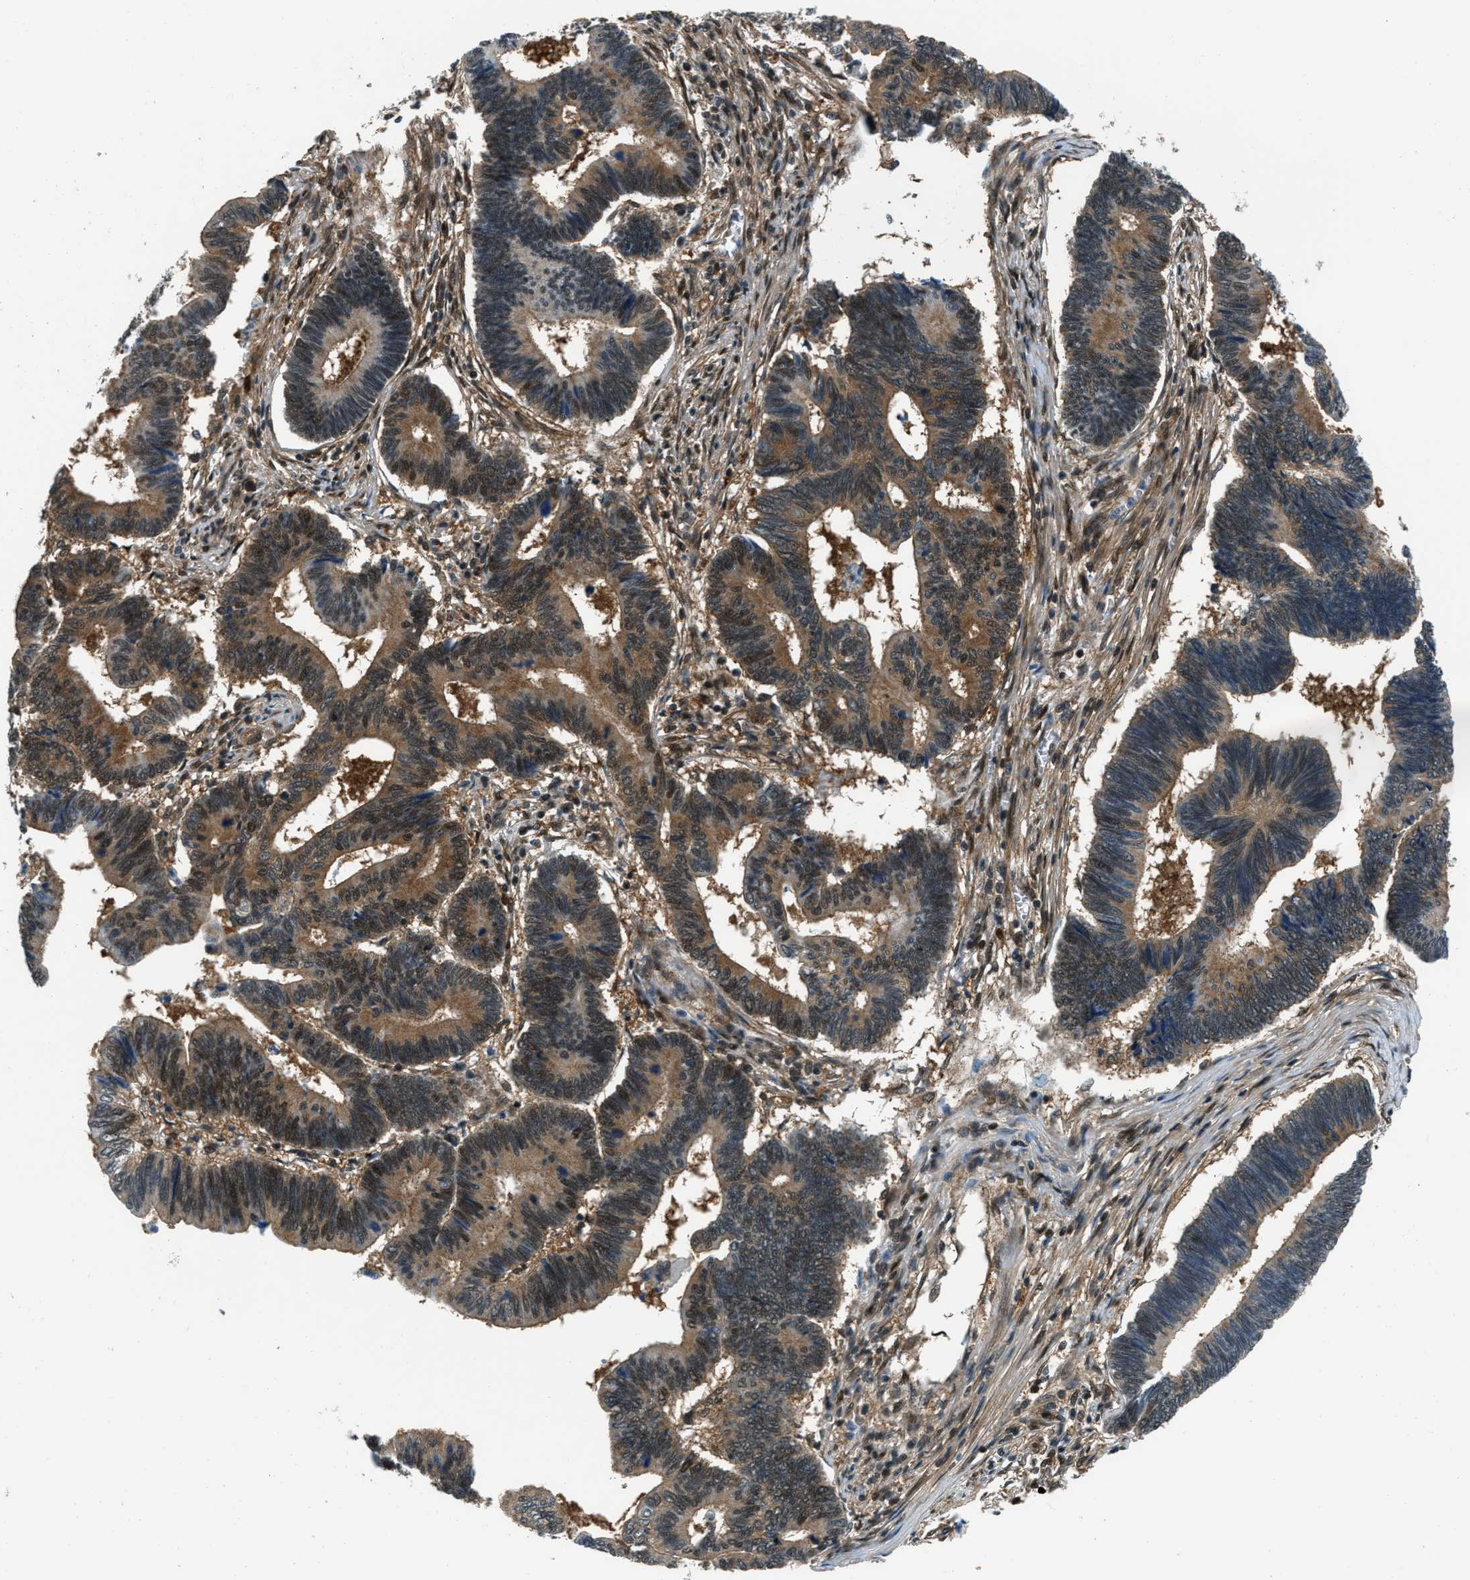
{"staining": {"intensity": "moderate", "quantity": ">75%", "location": "cytoplasmic/membranous,nuclear"}, "tissue": "pancreatic cancer", "cell_type": "Tumor cells", "image_type": "cancer", "snomed": [{"axis": "morphology", "description": "Adenocarcinoma, NOS"}, {"axis": "topography", "description": "Pancreas"}], "caption": "Brown immunohistochemical staining in adenocarcinoma (pancreatic) reveals moderate cytoplasmic/membranous and nuclear expression in about >75% of tumor cells.", "gene": "NUDCD3", "patient": {"sex": "female", "age": 70}}